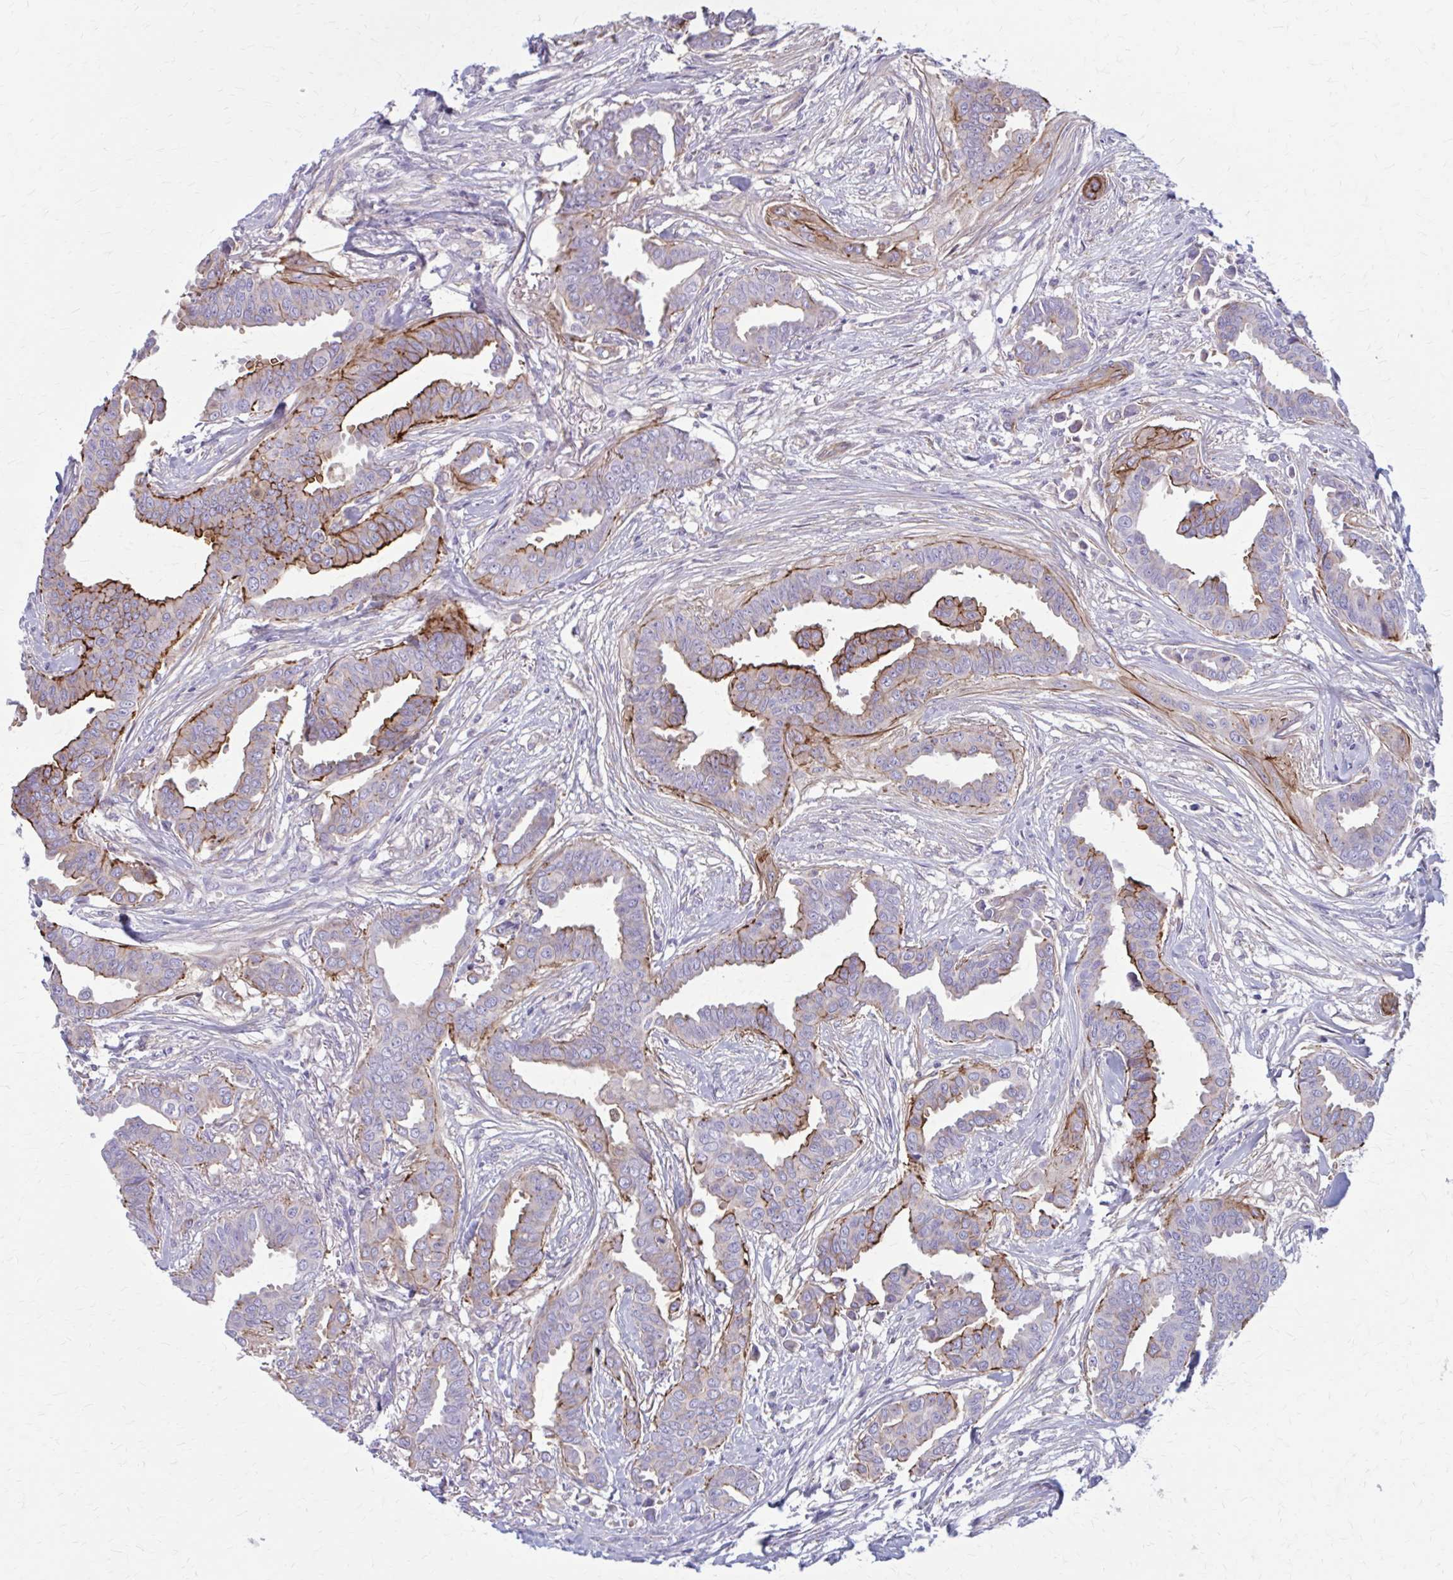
{"staining": {"intensity": "strong", "quantity": "<25%", "location": "cytoplasmic/membranous"}, "tissue": "breast cancer", "cell_type": "Tumor cells", "image_type": "cancer", "snomed": [{"axis": "morphology", "description": "Duct carcinoma"}, {"axis": "topography", "description": "Breast"}], "caption": "Protein expression analysis of human invasive ductal carcinoma (breast) reveals strong cytoplasmic/membranous expression in approximately <25% of tumor cells.", "gene": "ZDHHC7", "patient": {"sex": "female", "age": 45}}